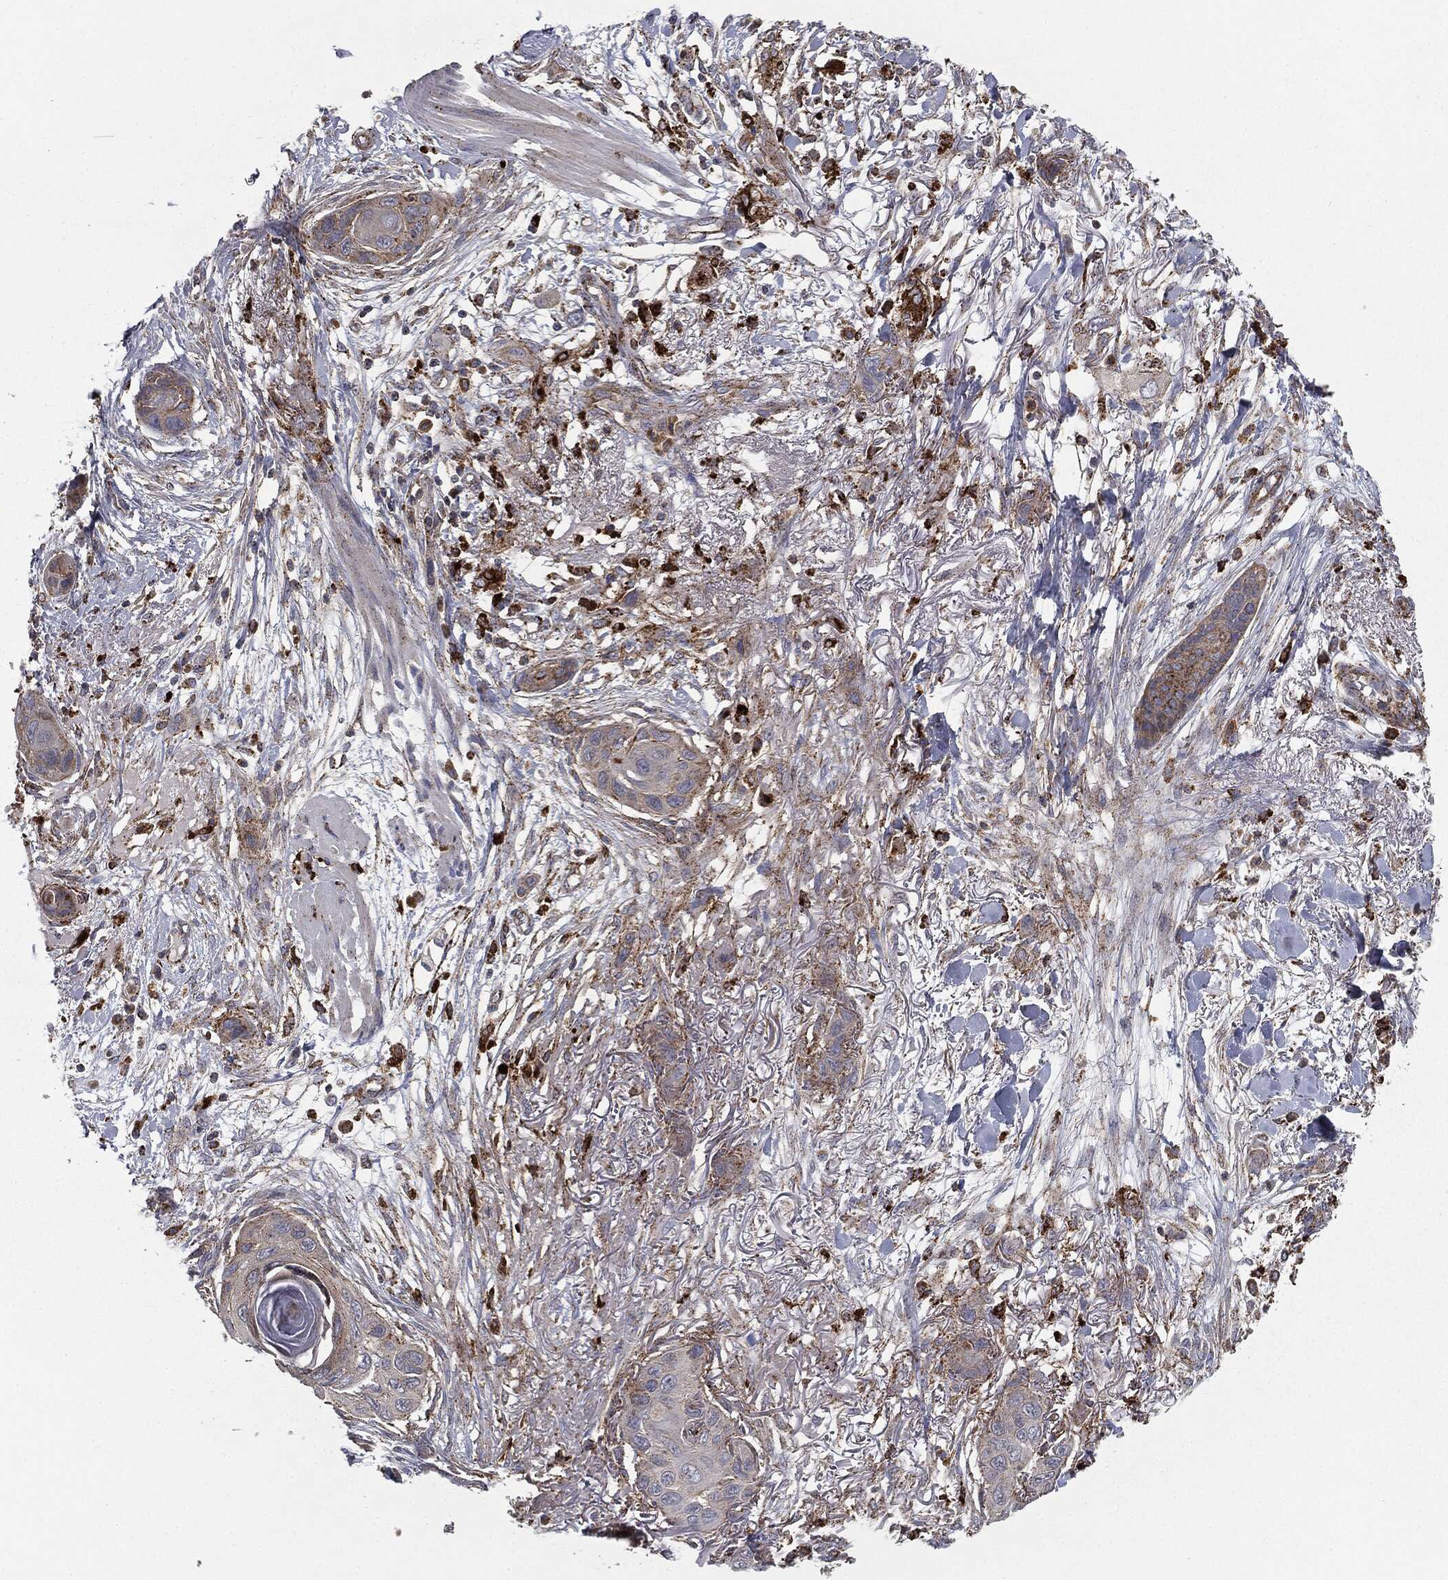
{"staining": {"intensity": "weak", "quantity": "<25%", "location": "cytoplasmic/membranous"}, "tissue": "skin cancer", "cell_type": "Tumor cells", "image_type": "cancer", "snomed": [{"axis": "morphology", "description": "Squamous cell carcinoma, NOS"}, {"axis": "topography", "description": "Skin"}], "caption": "Skin cancer stained for a protein using immunohistochemistry (IHC) demonstrates no positivity tumor cells.", "gene": "CTSA", "patient": {"sex": "male", "age": 79}}